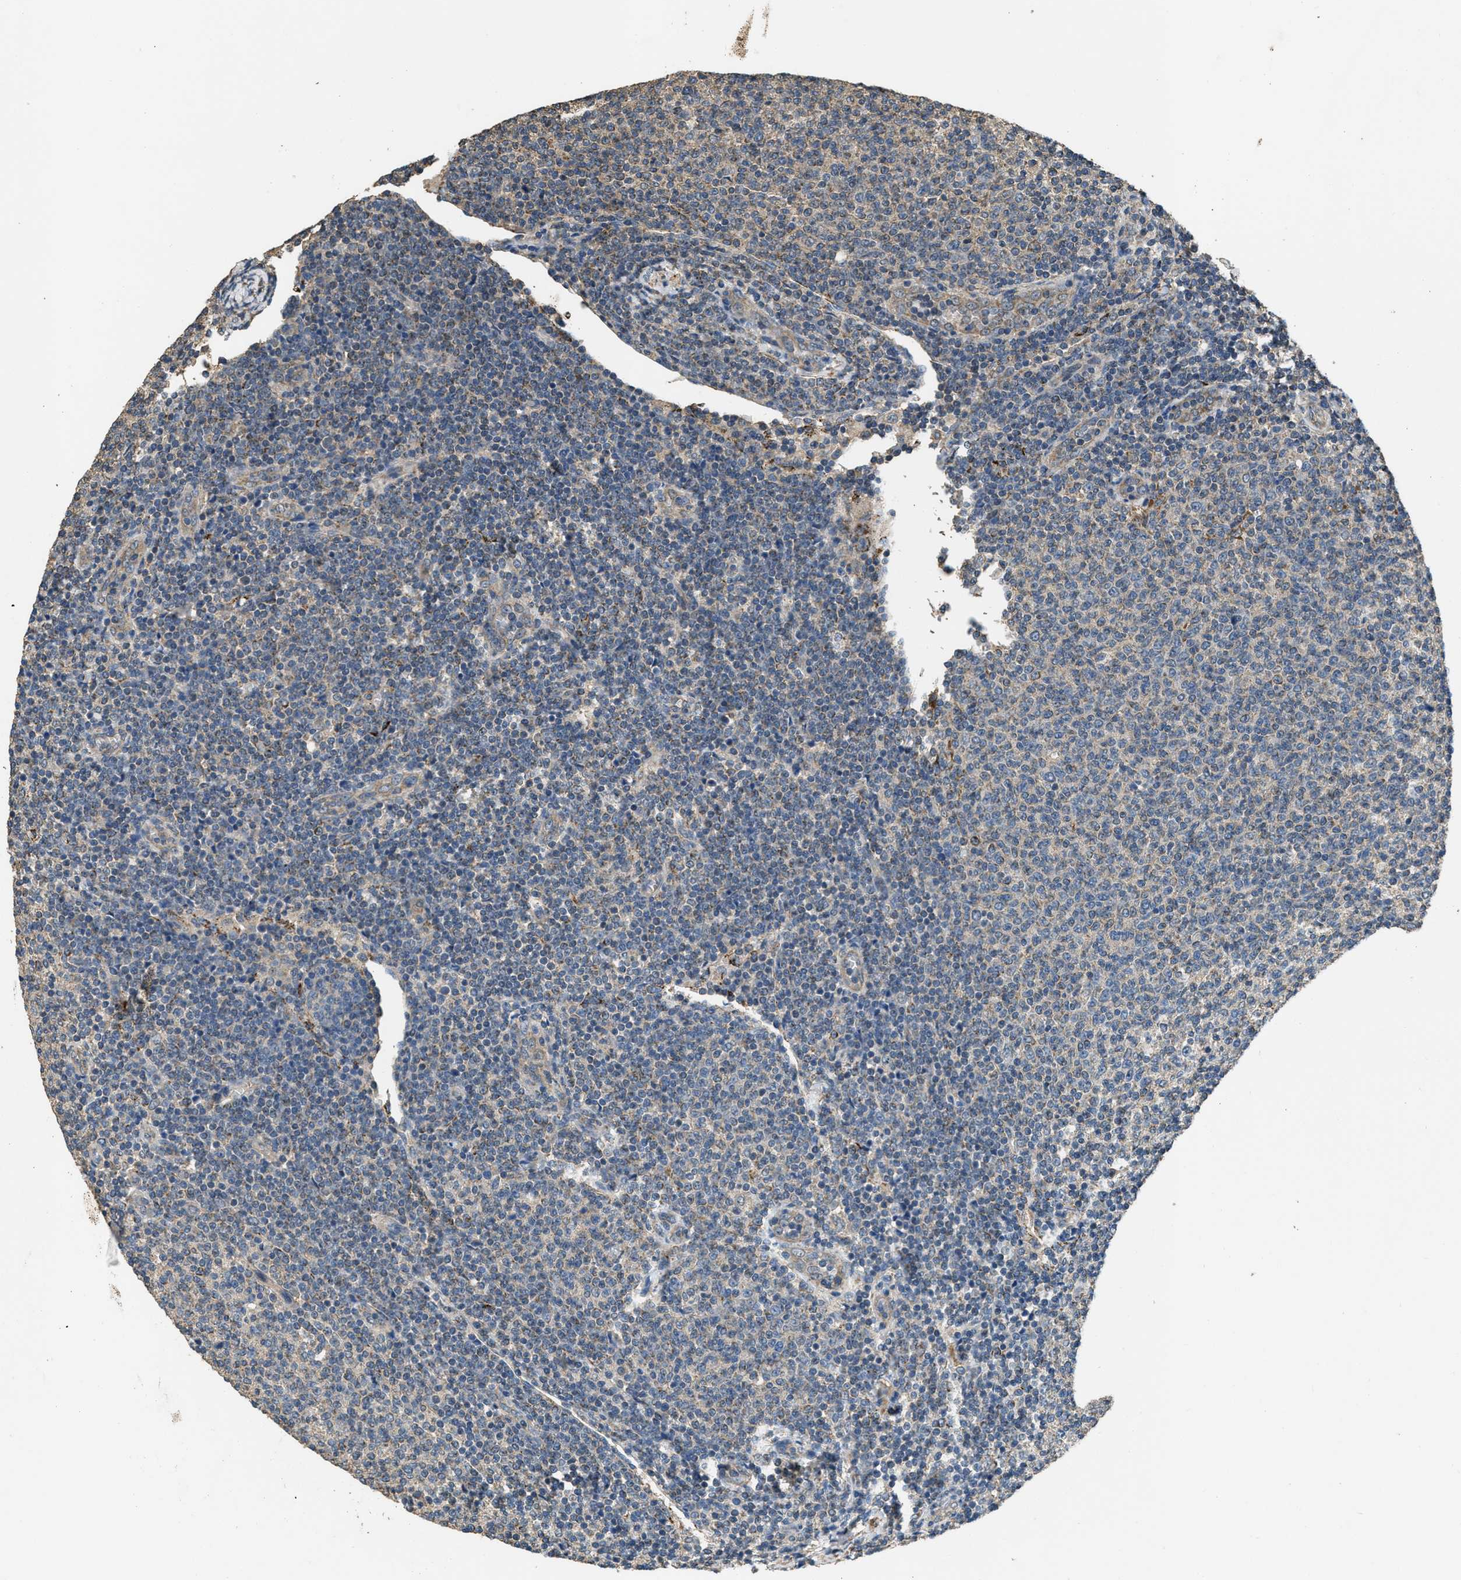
{"staining": {"intensity": "weak", "quantity": "<25%", "location": "cytoplasmic/membranous"}, "tissue": "lymphoma", "cell_type": "Tumor cells", "image_type": "cancer", "snomed": [{"axis": "morphology", "description": "Malignant lymphoma, non-Hodgkin's type, Low grade"}, {"axis": "topography", "description": "Lymph node"}], "caption": "High magnification brightfield microscopy of malignant lymphoma, non-Hodgkin's type (low-grade) stained with DAB (brown) and counterstained with hematoxylin (blue): tumor cells show no significant expression.", "gene": "THBS2", "patient": {"sex": "male", "age": 66}}